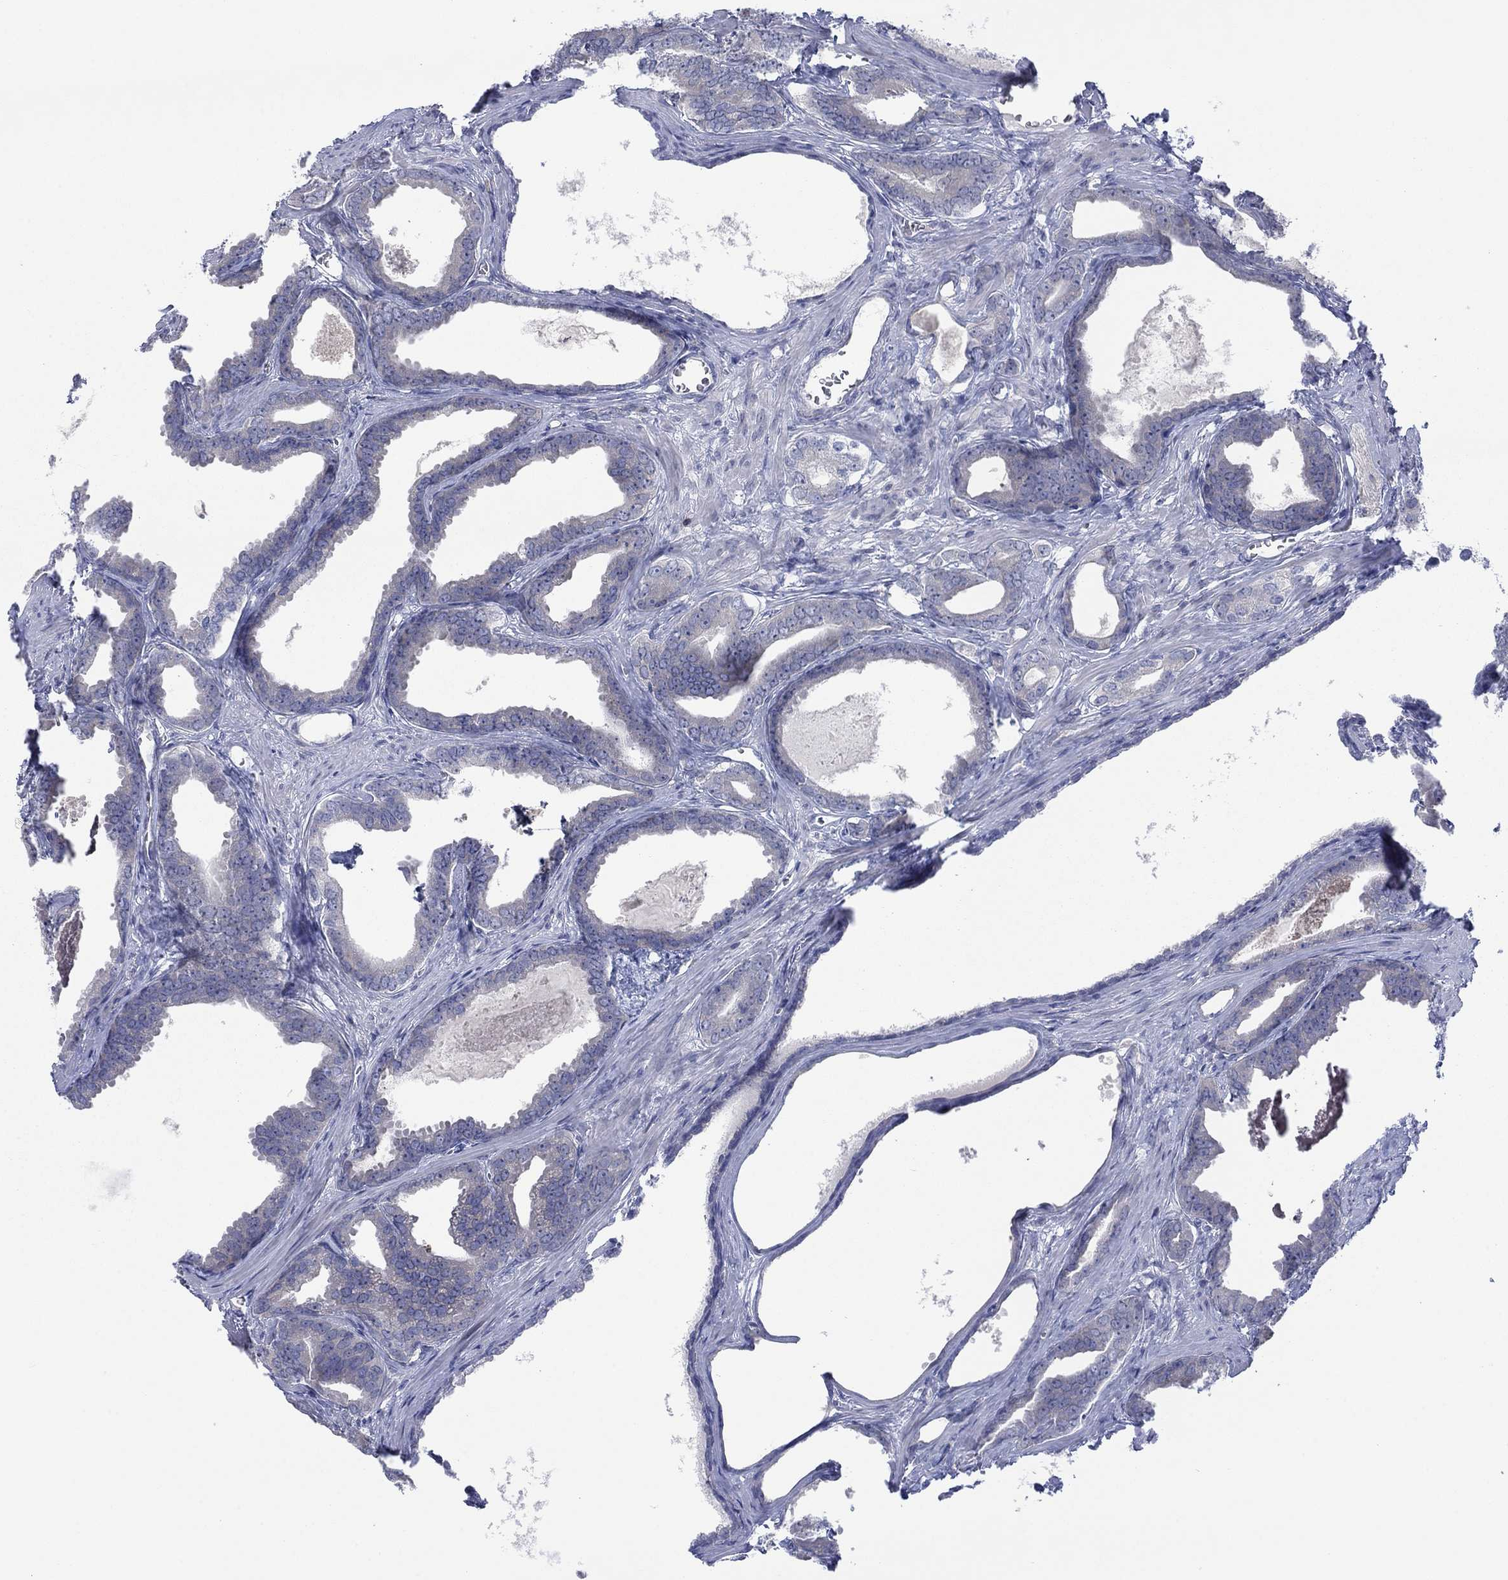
{"staining": {"intensity": "negative", "quantity": "none", "location": "none"}, "tissue": "prostate cancer", "cell_type": "Tumor cells", "image_type": "cancer", "snomed": [{"axis": "morphology", "description": "Adenocarcinoma, NOS"}, {"axis": "topography", "description": "Prostate"}], "caption": "High power microscopy photomicrograph of an IHC micrograph of prostate adenocarcinoma, revealing no significant positivity in tumor cells.", "gene": "TTC21B", "patient": {"sex": "male", "age": 66}}